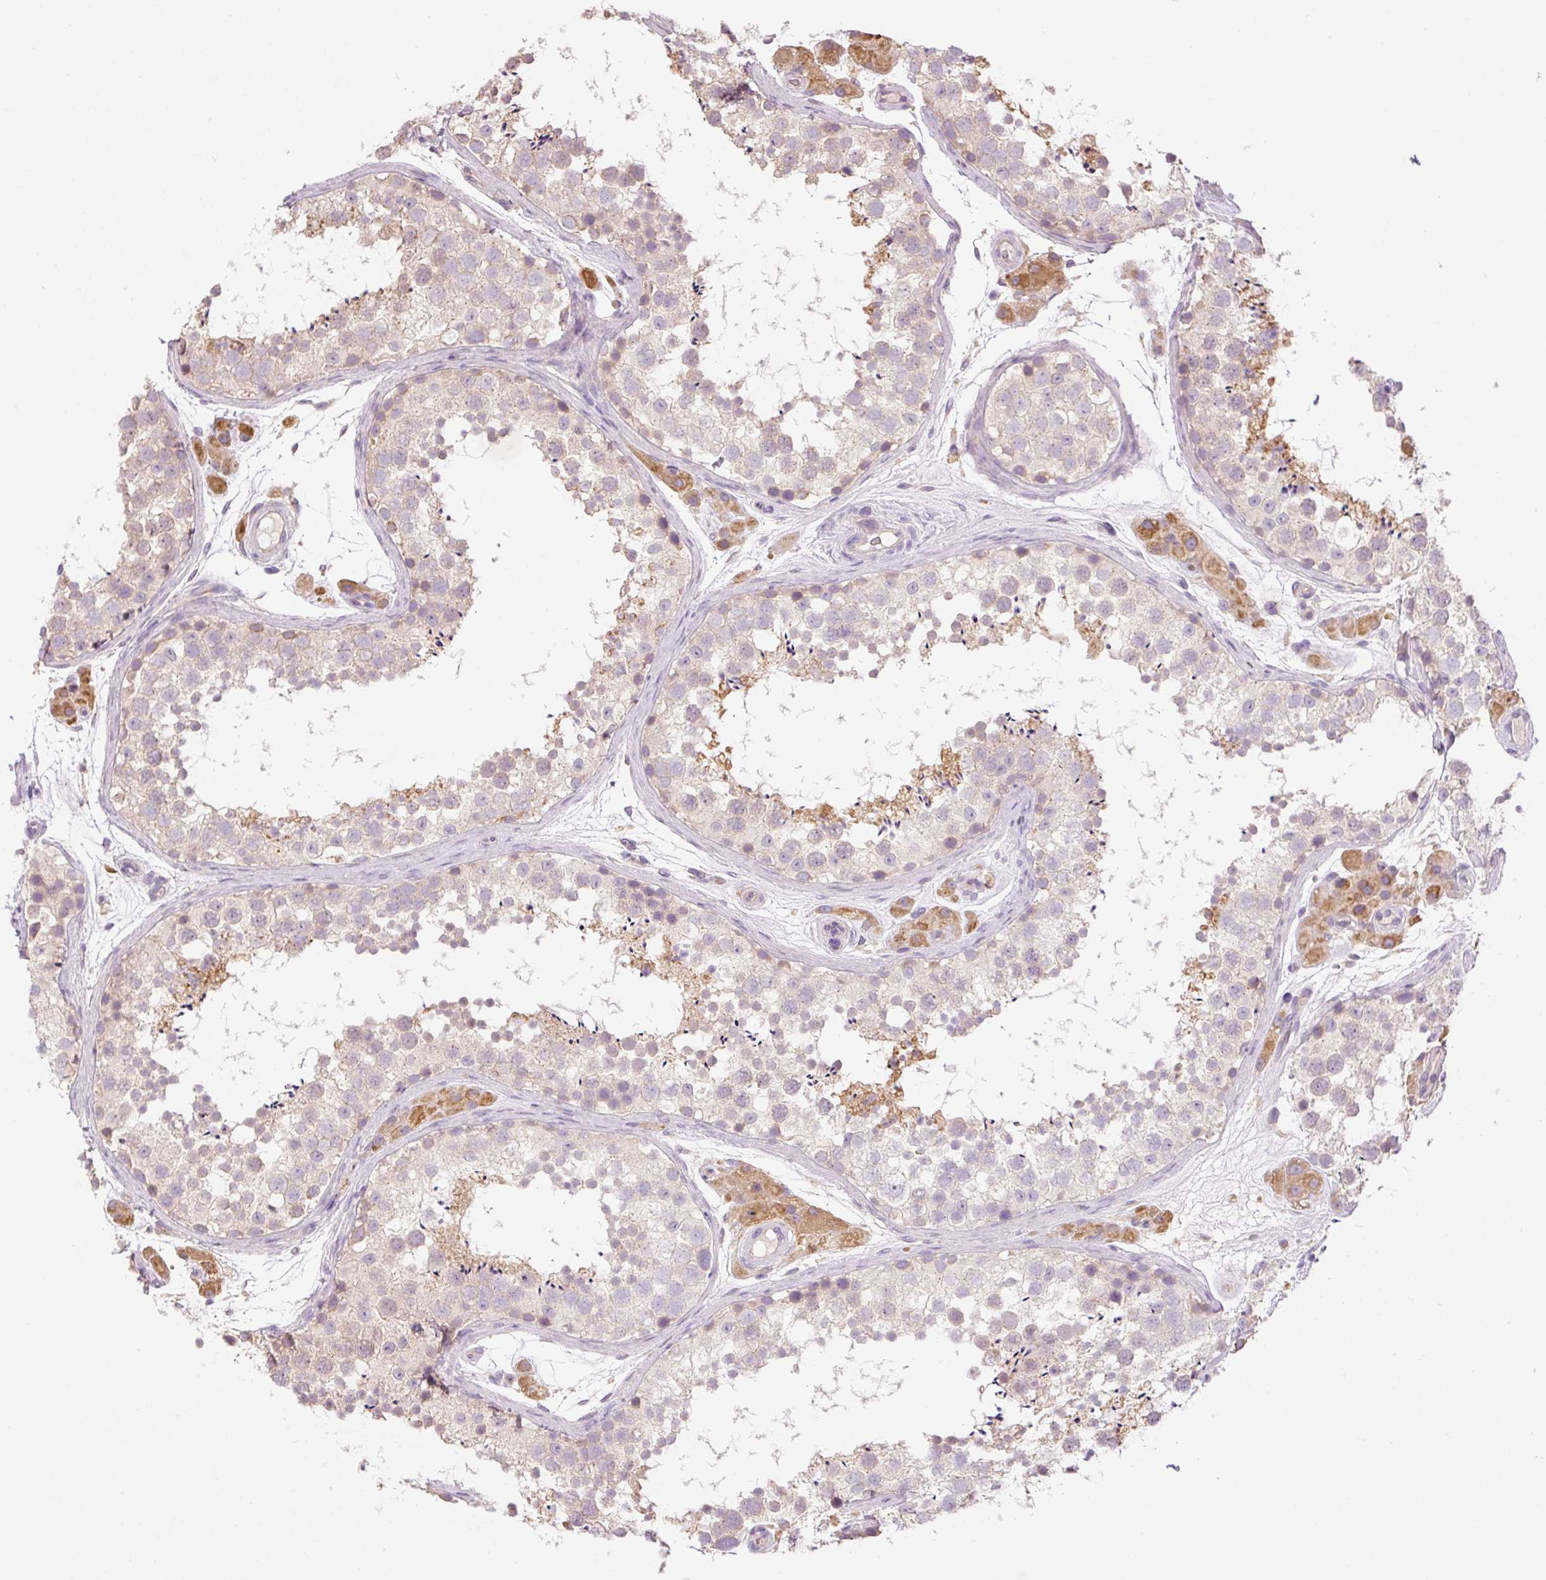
{"staining": {"intensity": "negative", "quantity": "none", "location": "none"}, "tissue": "testis", "cell_type": "Cells in seminiferous ducts", "image_type": "normal", "snomed": [{"axis": "morphology", "description": "Normal tissue, NOS"}, {"axis": "topography", "description": "Testis"}], "caption": "DAB (3,3'-diaminobenzidine) immunohistochemical staining of benign human testis reveals no significant expression in cells in seminiferous ducts.", "gene": "PNPLA5", "patient": {"sex": "male", "age": 41}}